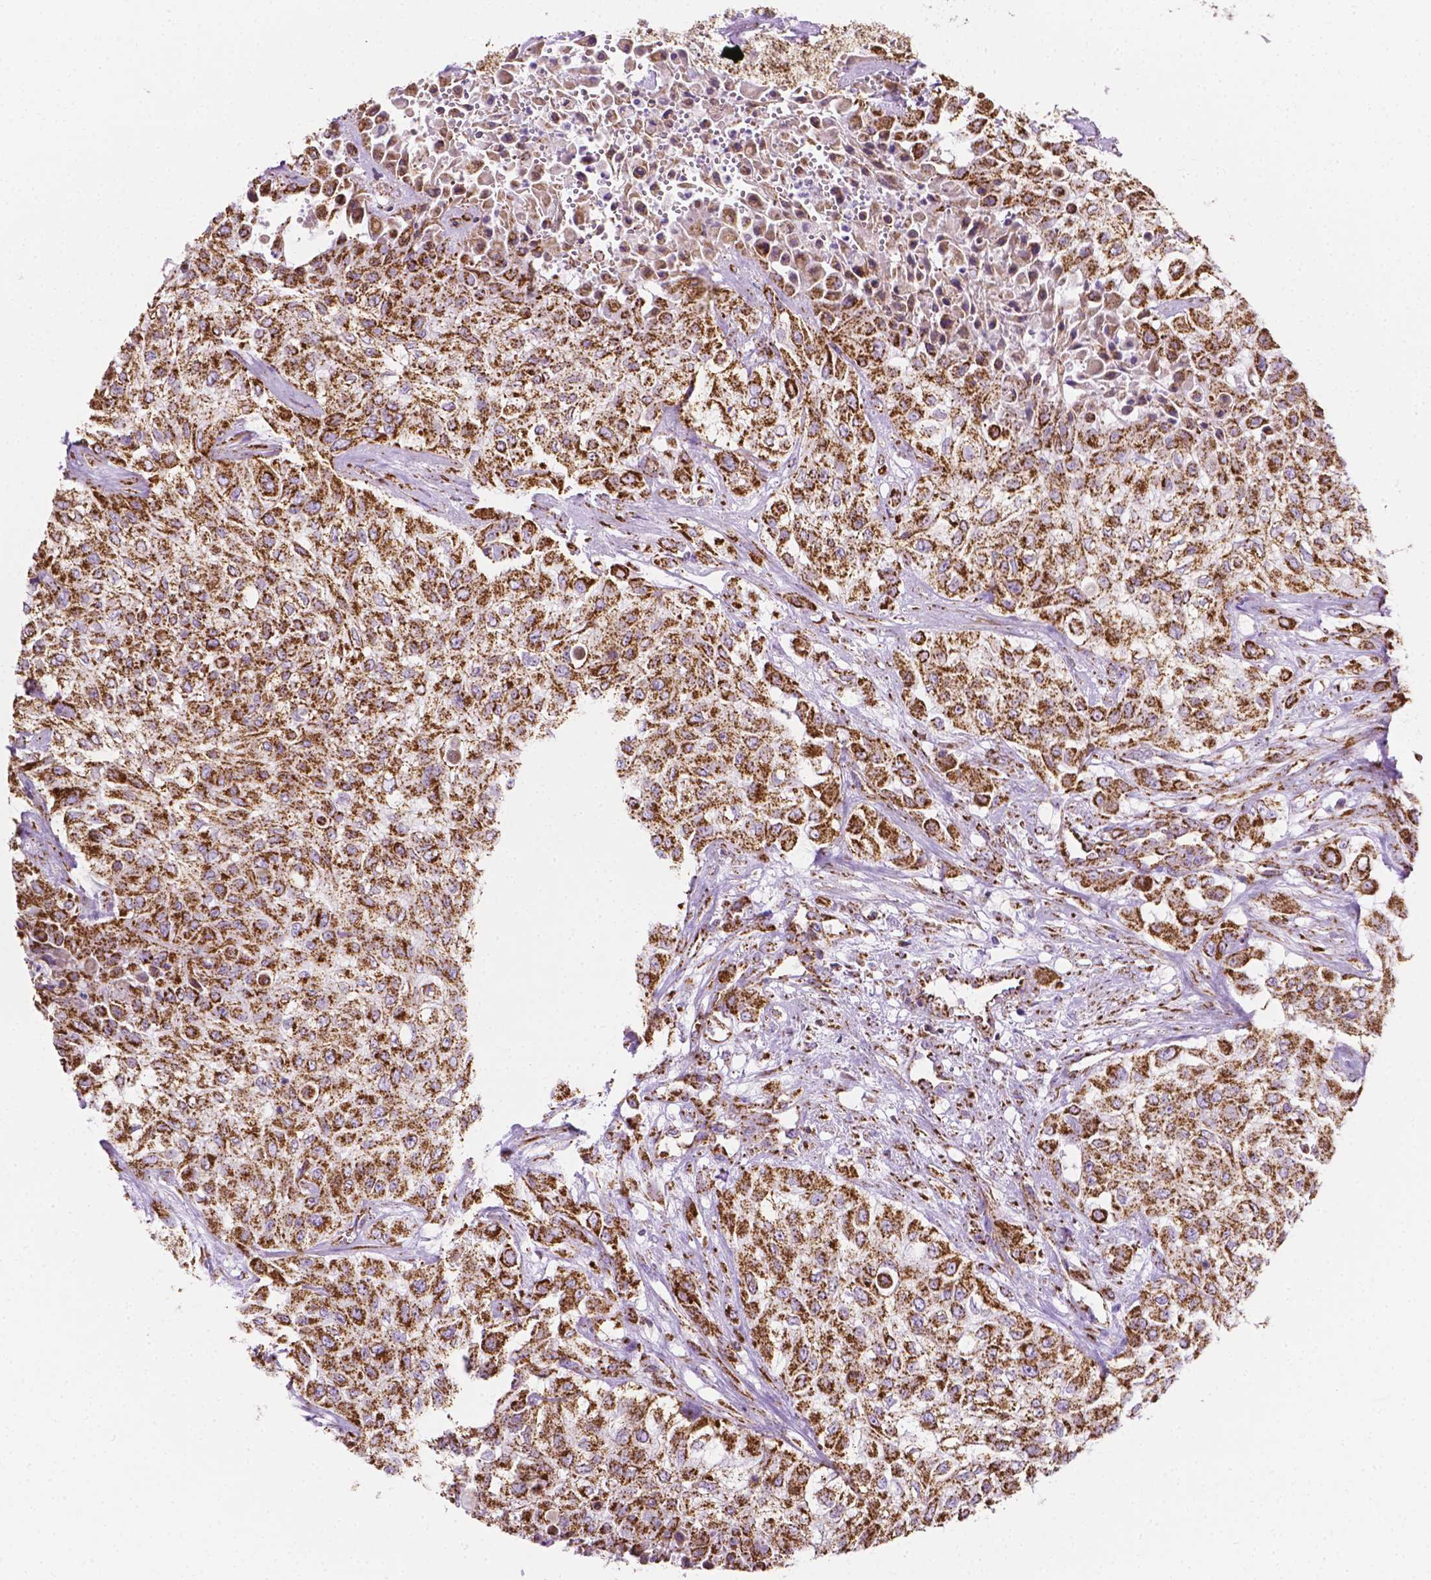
{"staining": {"intensity": "strong", "quantity": ">75%", "location": "cytoplasmic/membranous"}, "tissue": "urothelial cancer", "cell_type": "Tumor cells", "image_type": "cancer", "snomed": [{"axis": "morphology", "description": "Urothelial carcinoma, High grade"}, {"axis": "topography", "description": "Urinary bladder"}], "caption": "Immunohistochemical staining of urothelial cancer reveals strong cytoplasmic/membranous protein expression in about >75% of tumor cells.", "gene": "RMDN3", "patient": {"sex": "male", "age": 57}}